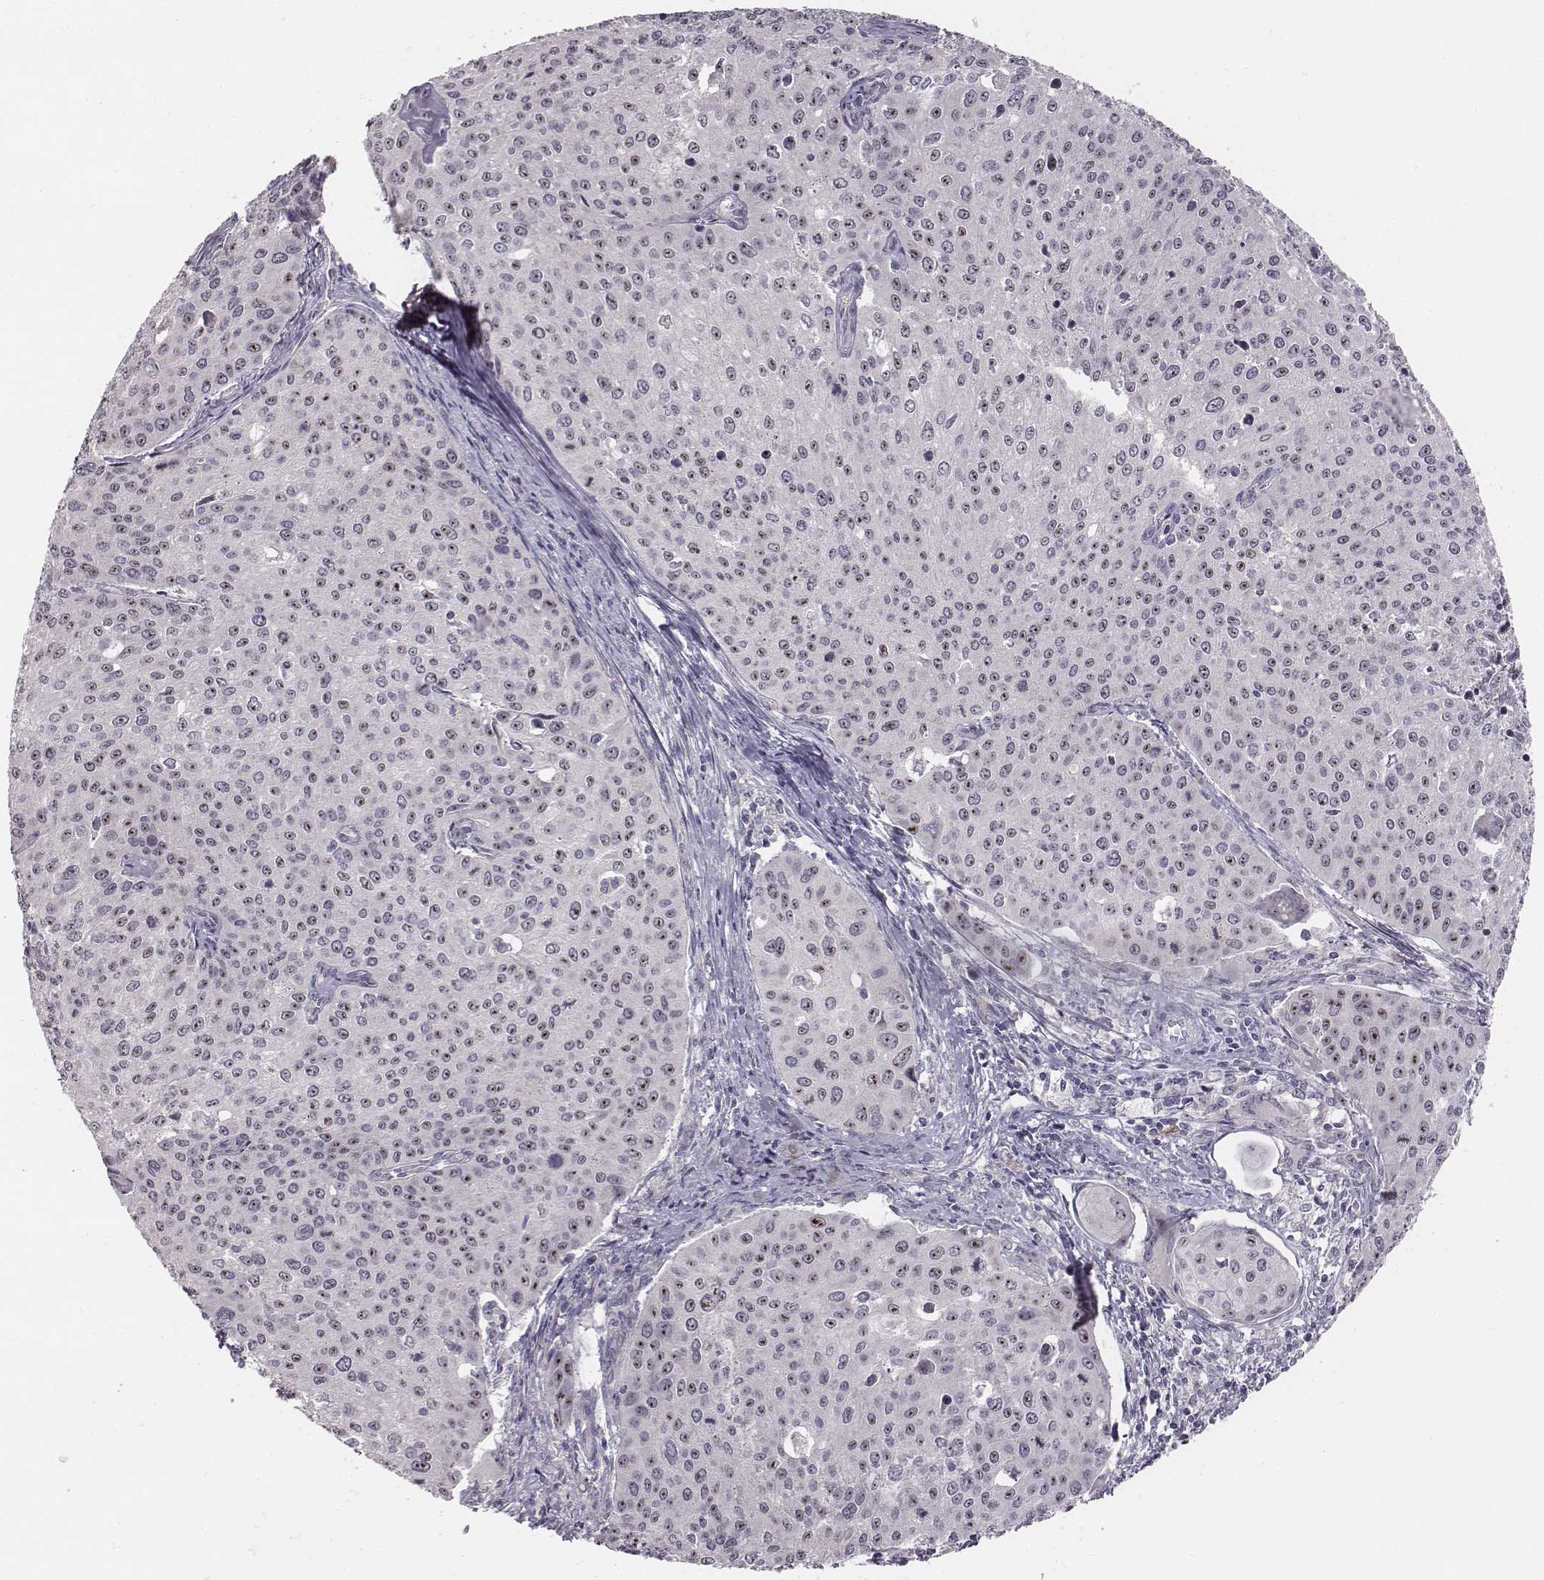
{"staining": {"intensity": "moderate", "quantity": "25%-75%", "location": "nuclear"}, "tissue": "cervical cancer", "cell_type": "Tumor cells", "image_type": "cancer", "snomed": [{"axis": "morphology", "description": "Squamous cell carcinoma, NOS"}, {"axis": "topography", "description": "Cervix"}], "caption": "This is an image of immunohistochemistry (IHC) staining of cervical cancer (squamous cell carcinoma), which shows moderate expression in the nuclear of tumor cells.", "gene": "NIFK", "patient": {"sex": "female", "age": 38}}